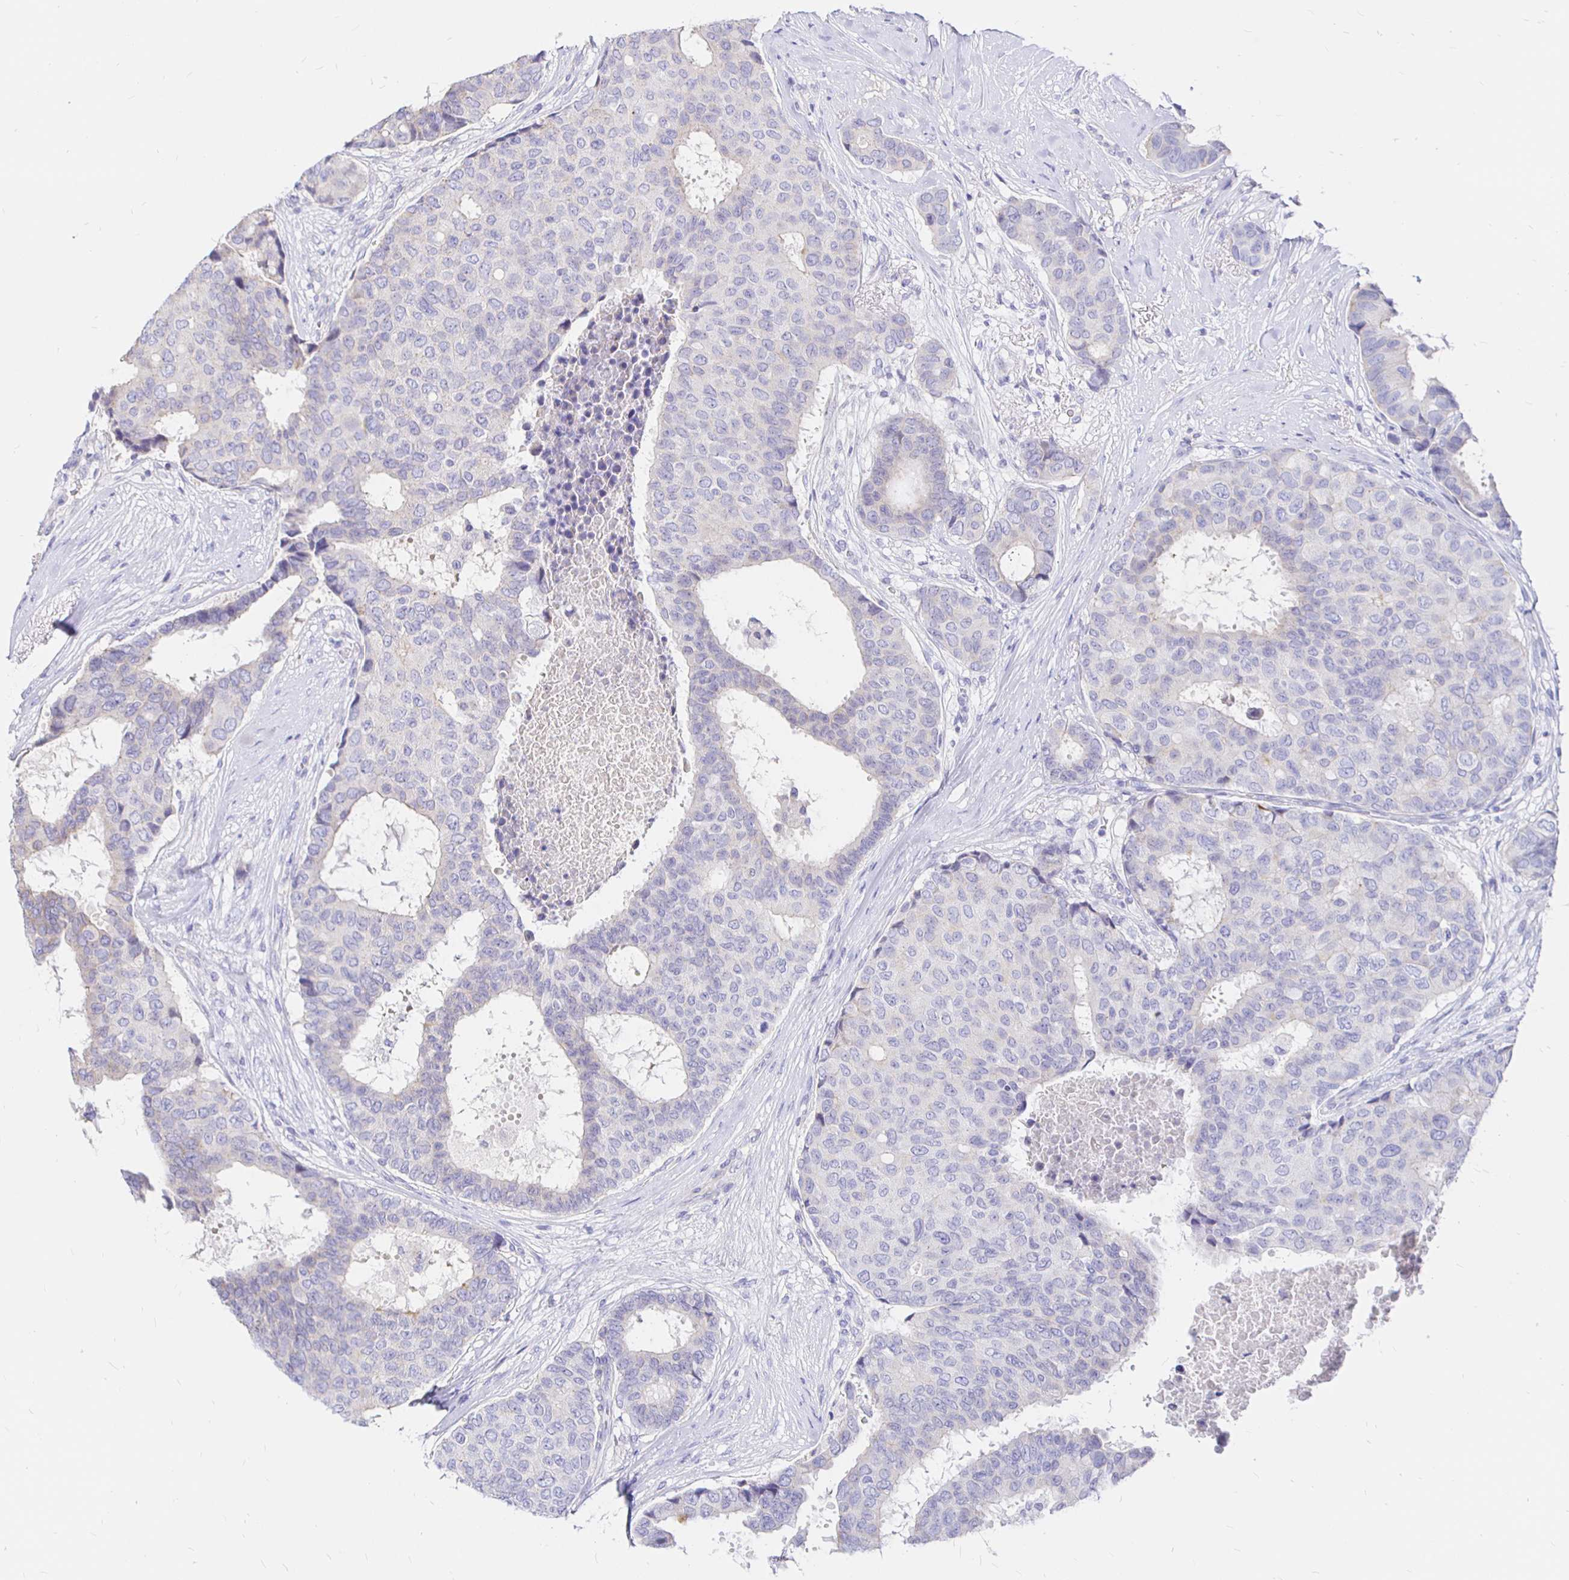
{"staining": {"intensity": "negative", "quantity": "none", "location": "none"}, "tissue": "breast cancer", "cell_type": "Tumor cells", "image_type": "cancer", "snomed": [{"axis": "morphology", "description": "Duct carcinoma"}, {"axis": "topography", "description": "Breast"}], "caption": "IHC of human breast cancer (intraductal carcinoma) exhibits no expression in tumor cells.", "gene": "NECAB1", "patient": {"sex": "female", "age": 75}}